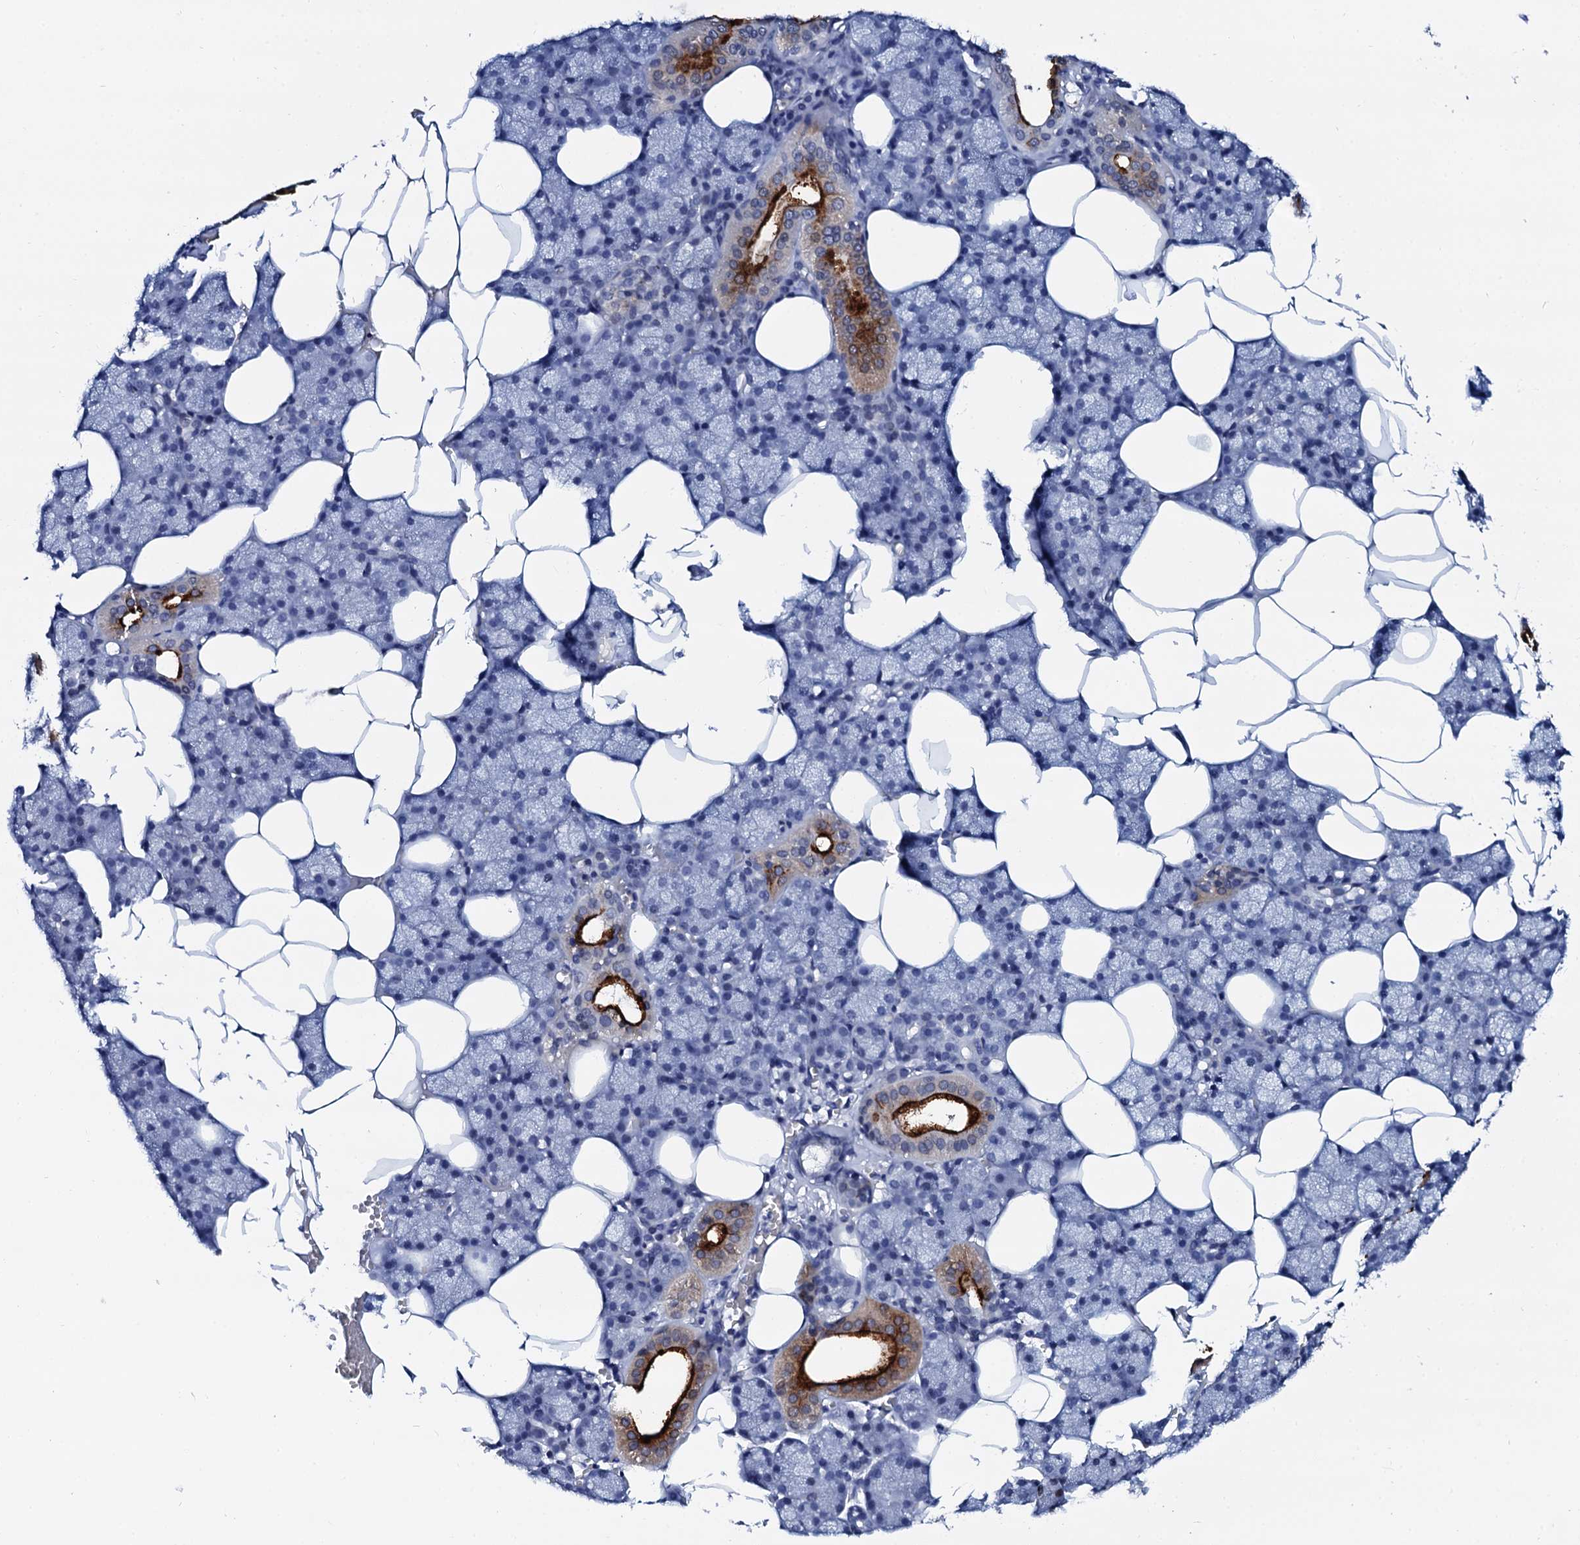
{"staining": {"intensity": "strong", "quantity": "<25%", "location": "cytoplasmic/membranous"}, "tissue": "salivary gland", "cell_type": "Glandular cells", "image_type": "normal", "snomed": [{"axis": "morphology", "description": "Normal tissue, NOS"}, {"axis": "topography", "description": "Salivary gland"}], "caption": "Immunohistochemistry image of normal salivary gland stained for a protein (brown), which shows medium levels of strong cytoplasmic/membranous expression in approximately <25% of glandular cells.", "gene": "SPATA19", "patient": {"sex": "male", "age": 62}}